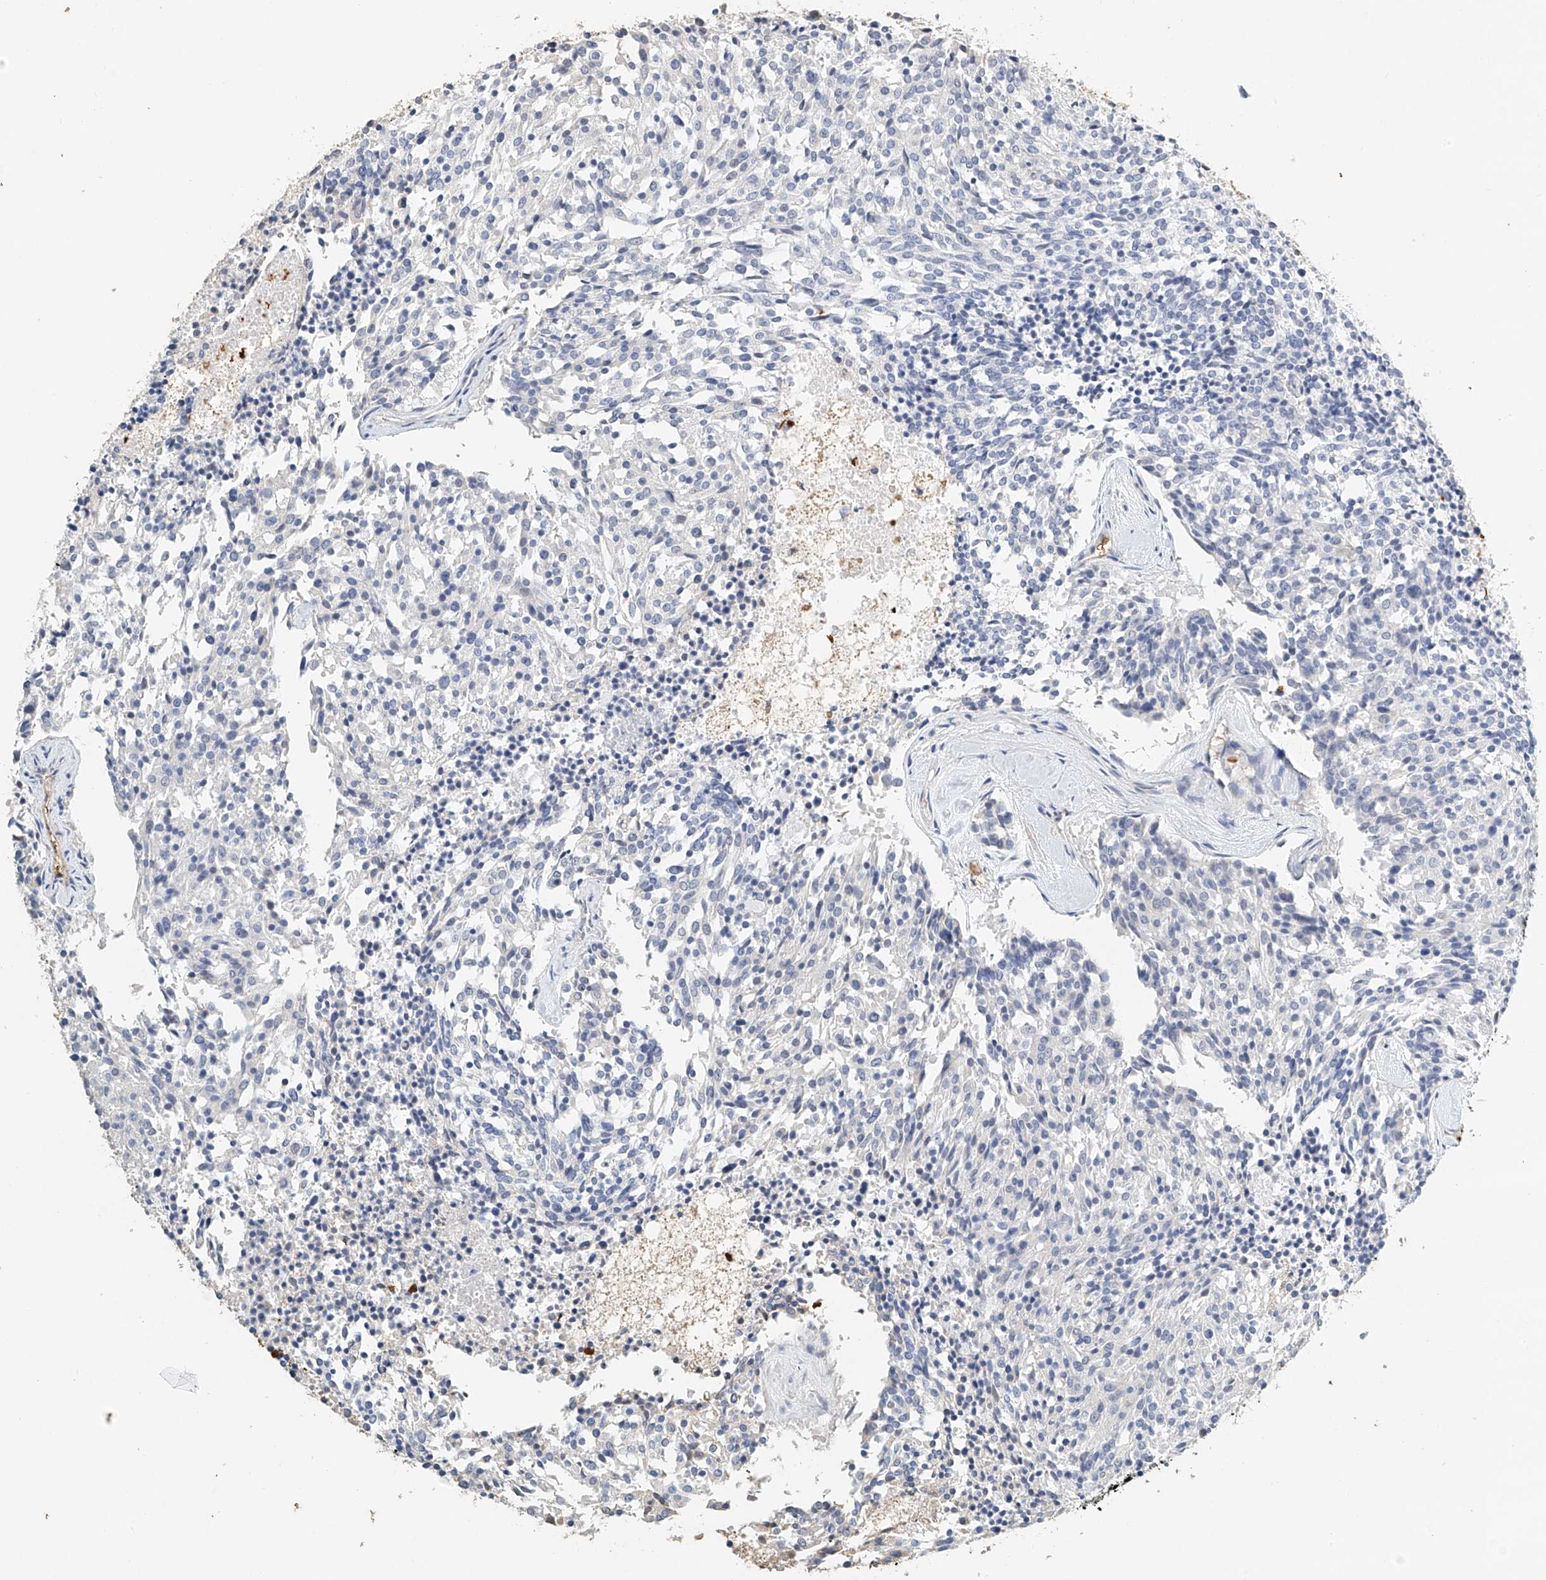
{"staining": {"intensity": "negative", "quantity": "none", "location": "none"}, "tissue": "carcinoid", "cell_type": "Tumor cells", "image_type": "cancer", "snomed": [{"axis": "morphology", "description": "Carcinoid, malignant, NOS"}, {"axis": "topography", "description": "Pancreas"}], "caption": "DAB (3,3'-diaminobenzidine) immunohistochemical staining of human malignant carcinoid shows no significant expression in tumor cells.", "gene": "RCAN3", "patient": {"sex": "female", "age": 54}}